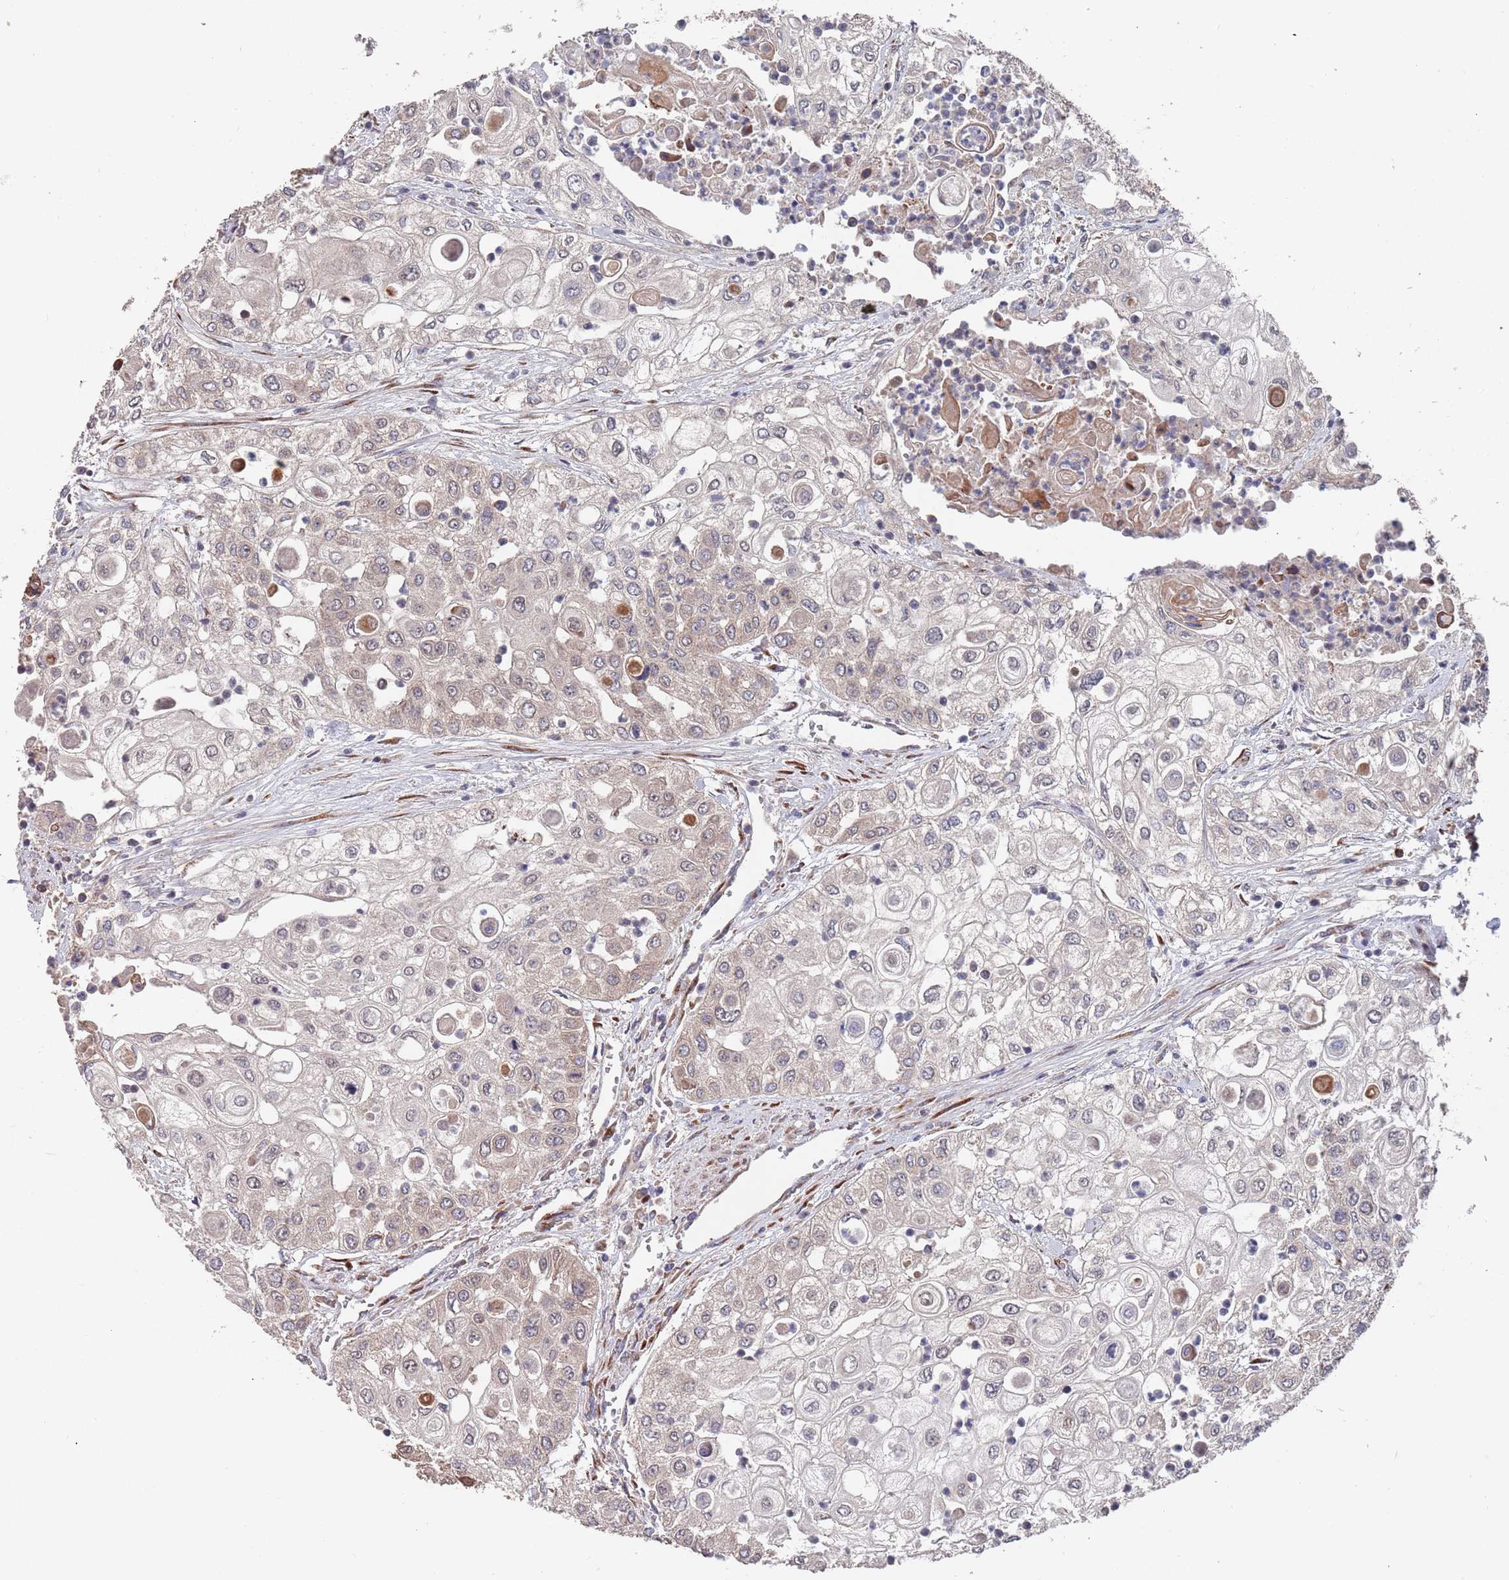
{"staining": {"intensity": "moderate", "quantity": "25%-75%", "location": "cytoplasmic/membranous"}, "tissue": "urothelial cancer", "cell_type": "Tumor cells", "image_type": "cancer", "snomed": [{"axis": "morphology", "description": "Urothelial carcinoma, High grade"}, {"axis": "topography", "description": "Urinary bladder"}], "caption": "Protein expression analysis of urothelial carcinoma (high-grade) exhibits moderate cytoplasmic/membranous staining in approximately 25%-75% of tumor cells.", "gene": "UNC45A", "patient": {"sex": "female", "age": 79}}